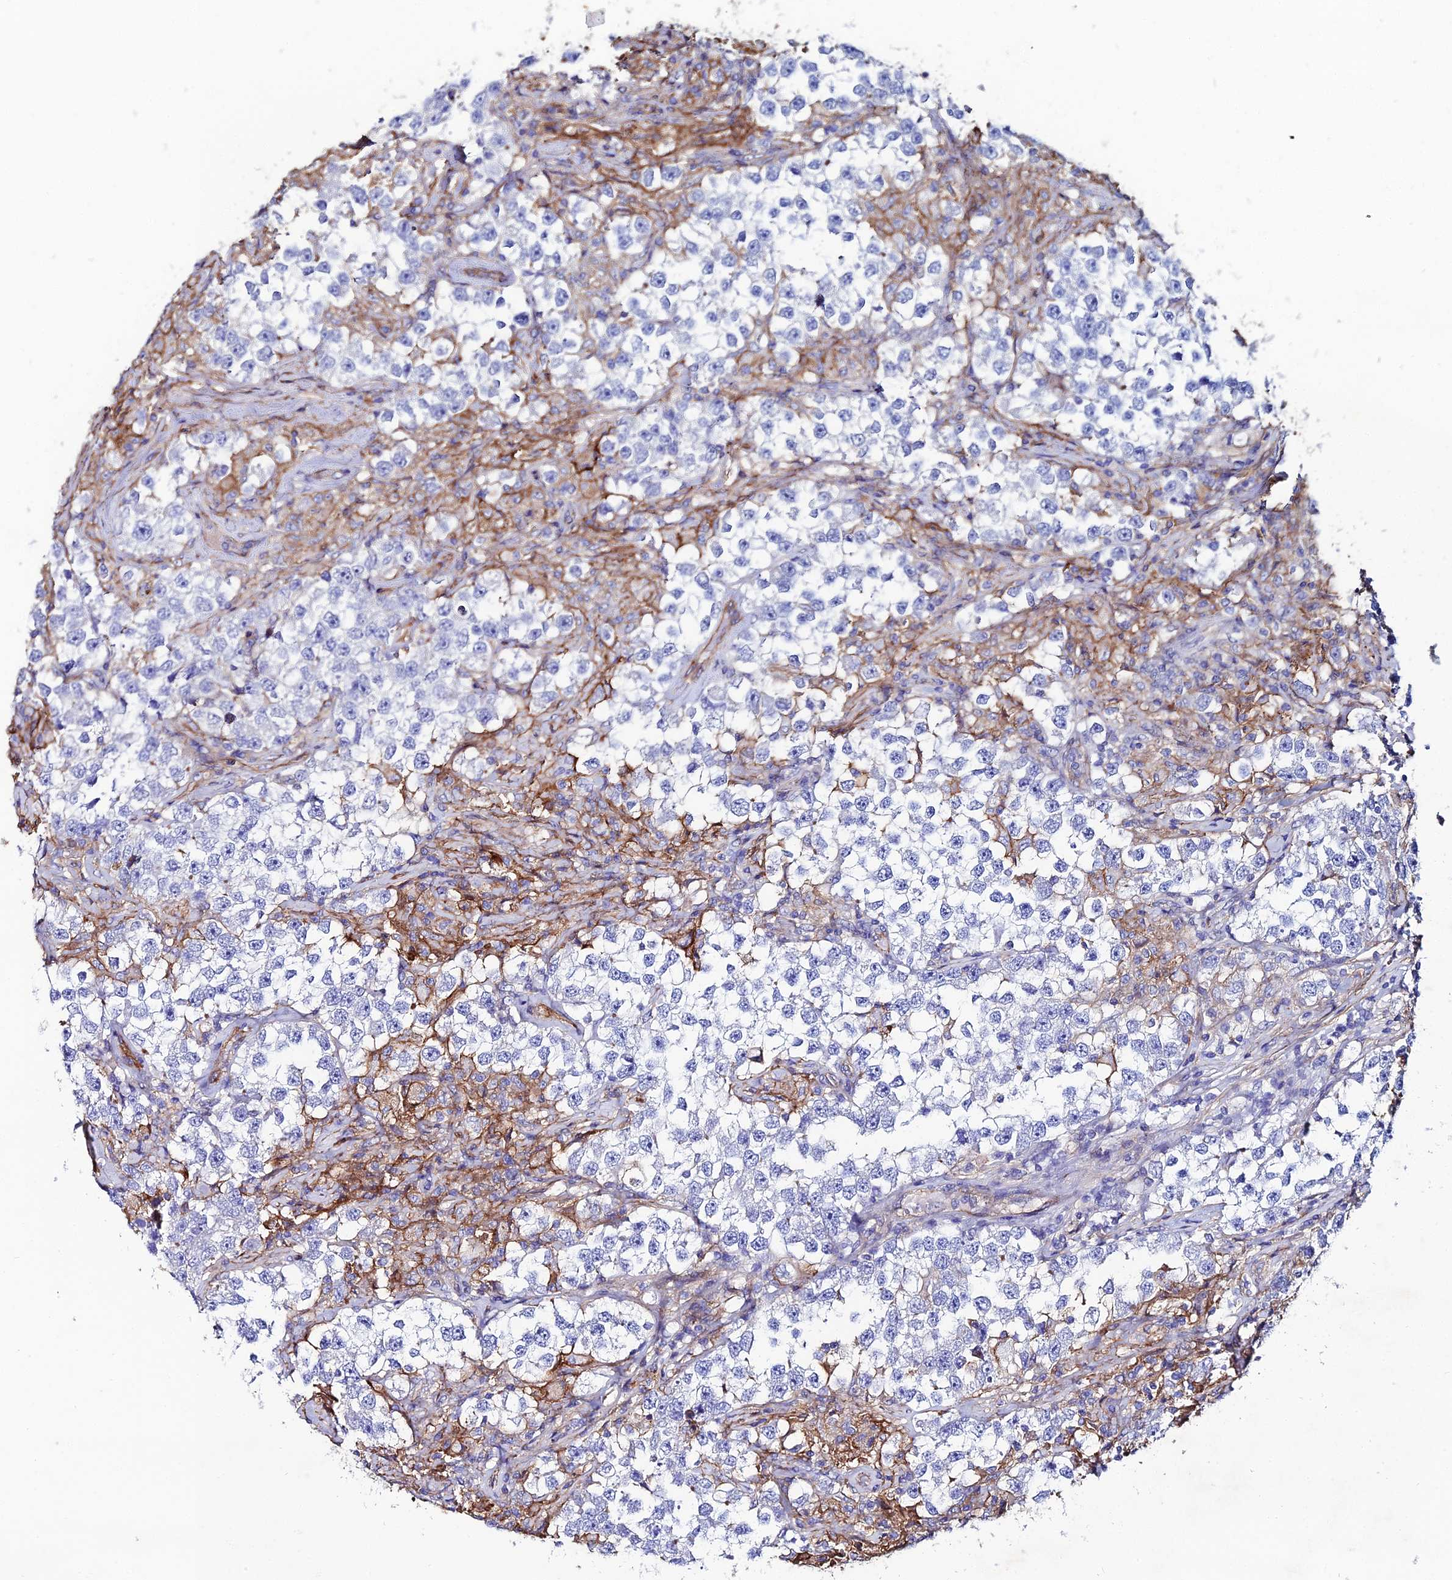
{"staining": {"intensity": "negative", "quantity": "none", "location": "none"}, "tissue": "testis cancer", "cell_type": "Tumor cells", "image_type": "cancer", "snomed": [{"axis": "morphology", "description": "Seminoma, NOS"}, {"axis": "topography", "description": "Testis"}], "caption": "Protein analysis of testis cancer (seminoma) demonstrates no significant positivity in tumor cells.", "gene": "C6", "patient": {"sex": "male", "age": 46}}